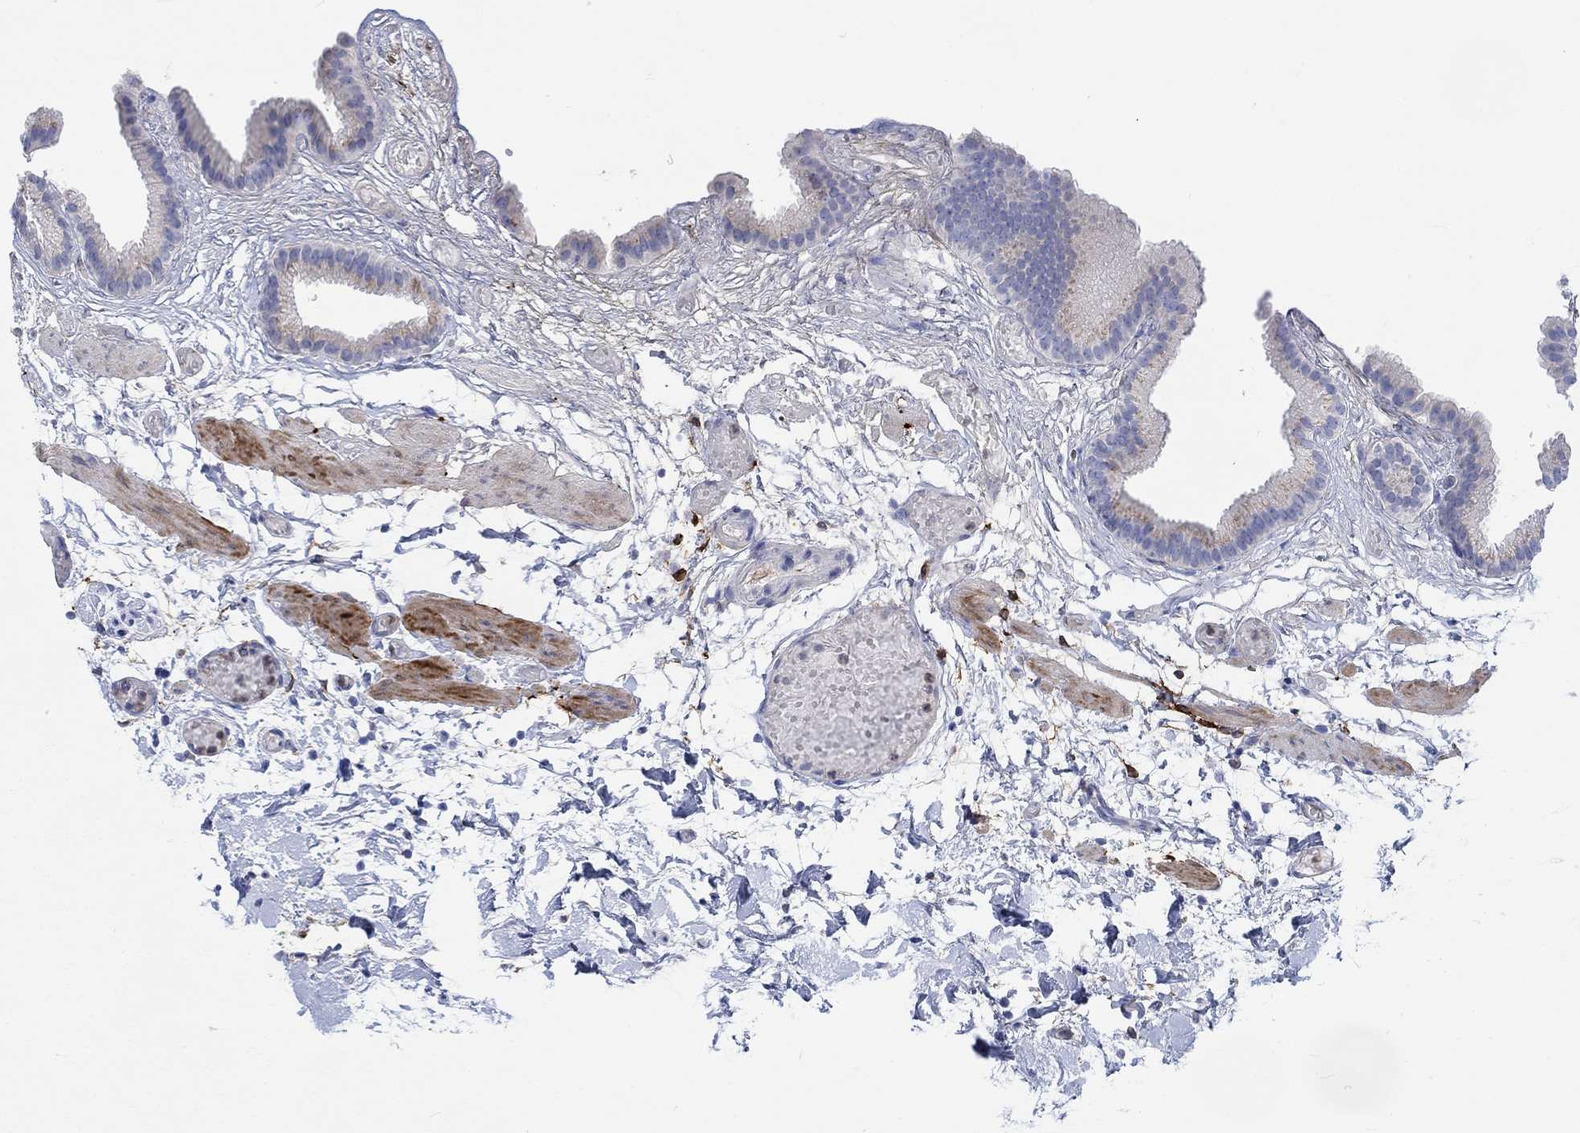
{"staining": {"intensity": "negative", "quantity": "none", "location": "none"}, "tissue": "gallbladder", "cell_type": "Glandular cells", "image_type": "normal", "snomed": [{"axis": "morphology", "description": "Normal tissue, NOS"}, {"axis": "topography", "description": "Gallbladder"}], "caption": "Human gallbladder stained for a protein using IHC shows no staining in glandular cells.", "gene": "TGM2", "patient": {"sex": "female", "age": 45}}